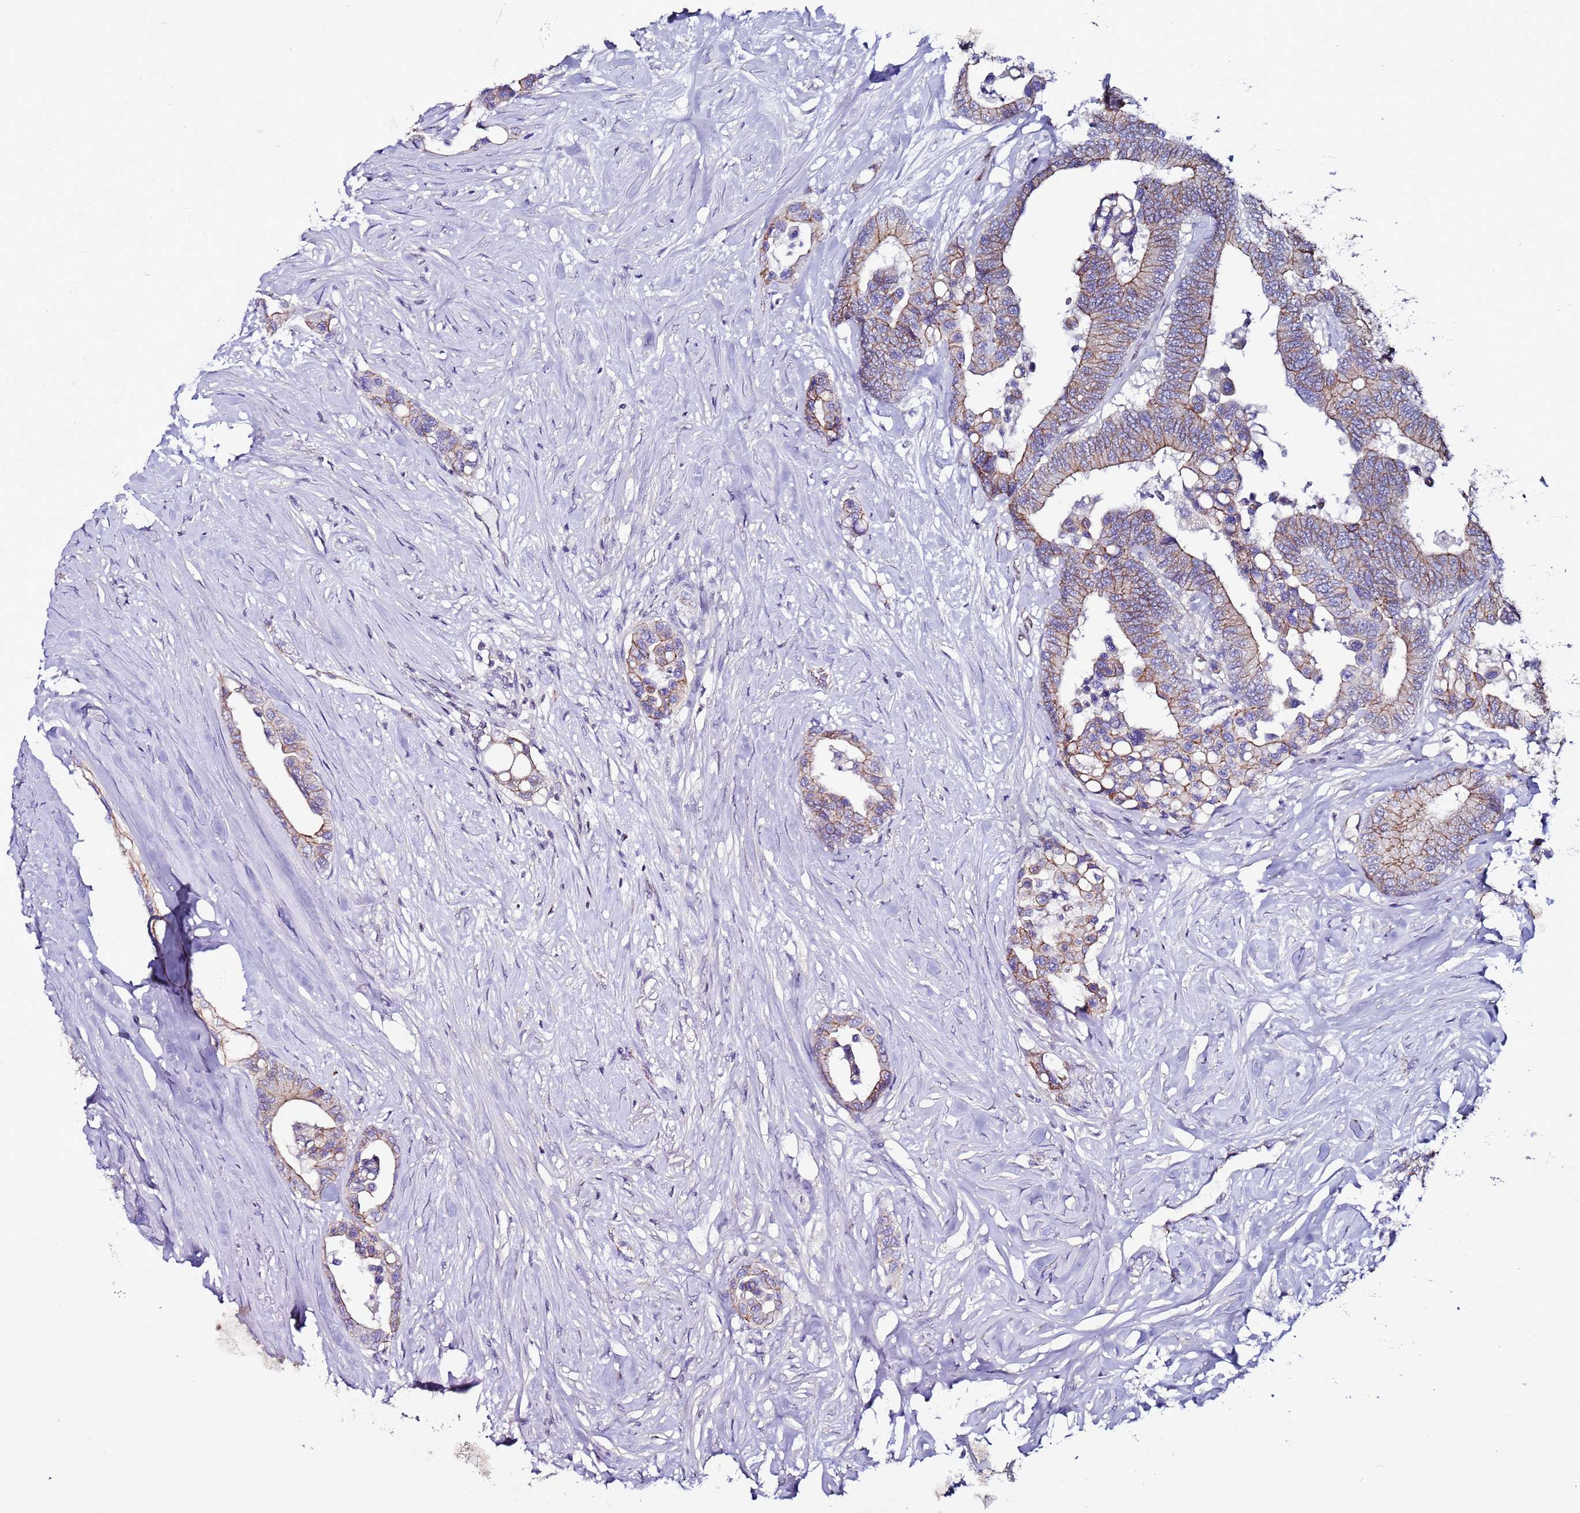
{"staining": {"intensity": "moderate", "quantity": "25%-75%", "location": "cytoplasmic/membranous"}, "tissue": "colorectal cancer", "cell_type": "Tumor cells", "image_type": "cancer", "snomed": [{"axis": "morphology", "description": "Normal tissue, NOS"}, {"axis": "morphology", "description": "Adenocarcinoma, NOS"}, {"axis": "topography", "description": "Colon"}], "caption": "An immunohistochemistry micrograph of neoplastic tissue is shown. Protein staining in brown shows moderate cytoplasmic/membranous positivity in colorectal cancer (adenocarcinoma) within tumor cells. The staining was performed using DAB, with brown indicating positive protein expression. Nuclei are stained blue with hematoxylin.", "gene": "TENM3", "patient": {"sex": "male", "age": 82}}